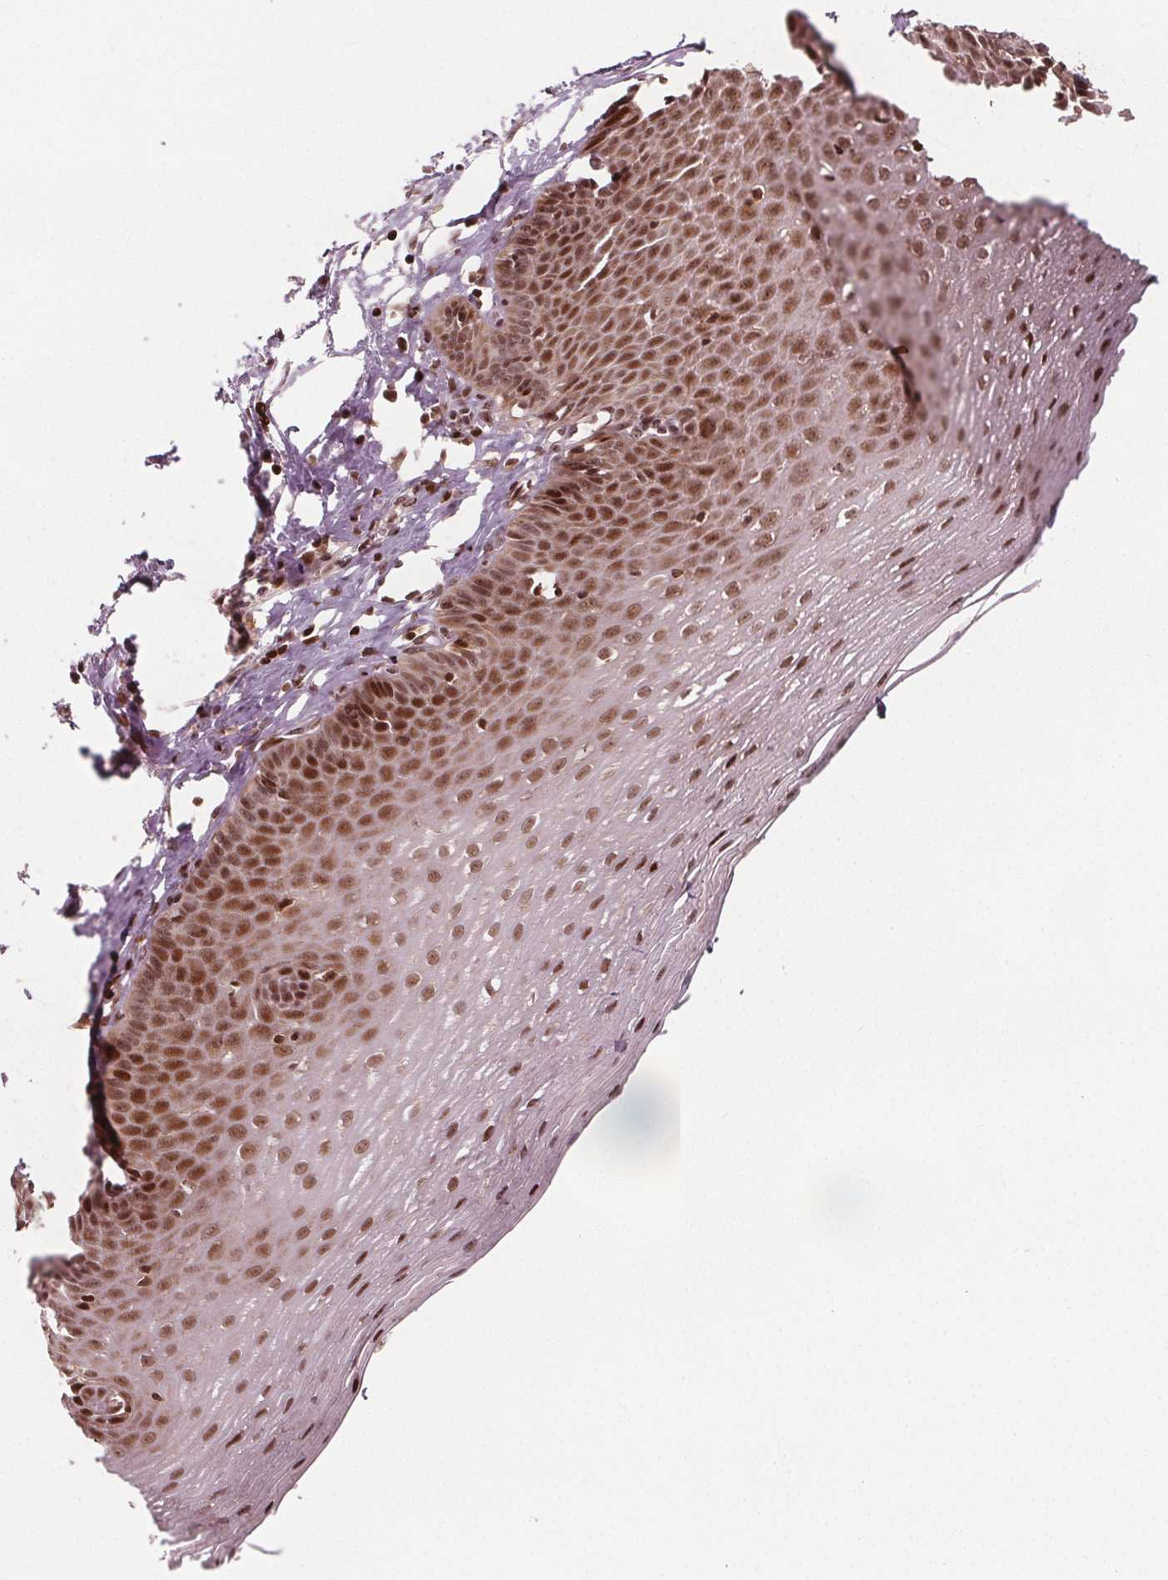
{"staining": {"intensity": "moderate", "quantity": ">75%", "location": "cytoplasmic/membranous,nuclear"}, "tissue": "esophagus", "cell_type": "Squamous epithelial cells", "image_type": "normal", "snomed": [{"axis": "morphology", "description": "Normal tissue, NOS"}, {"axis": "topography", "description": "Esophagus"}], "caption": "Immunohistochemistry (IHC) histopathology image of benign esophagus: human esophagus stained using IHC displays medium levels of moderate protein expression localized specifically in the cytoplasmic/membranous,nuclear of squamous epithelial cells, appearing as a cytoplasmic/membranous,nuclear brown color.", "gene": "SNRNP35", "patient": {"sex": "female", "age": 81}}